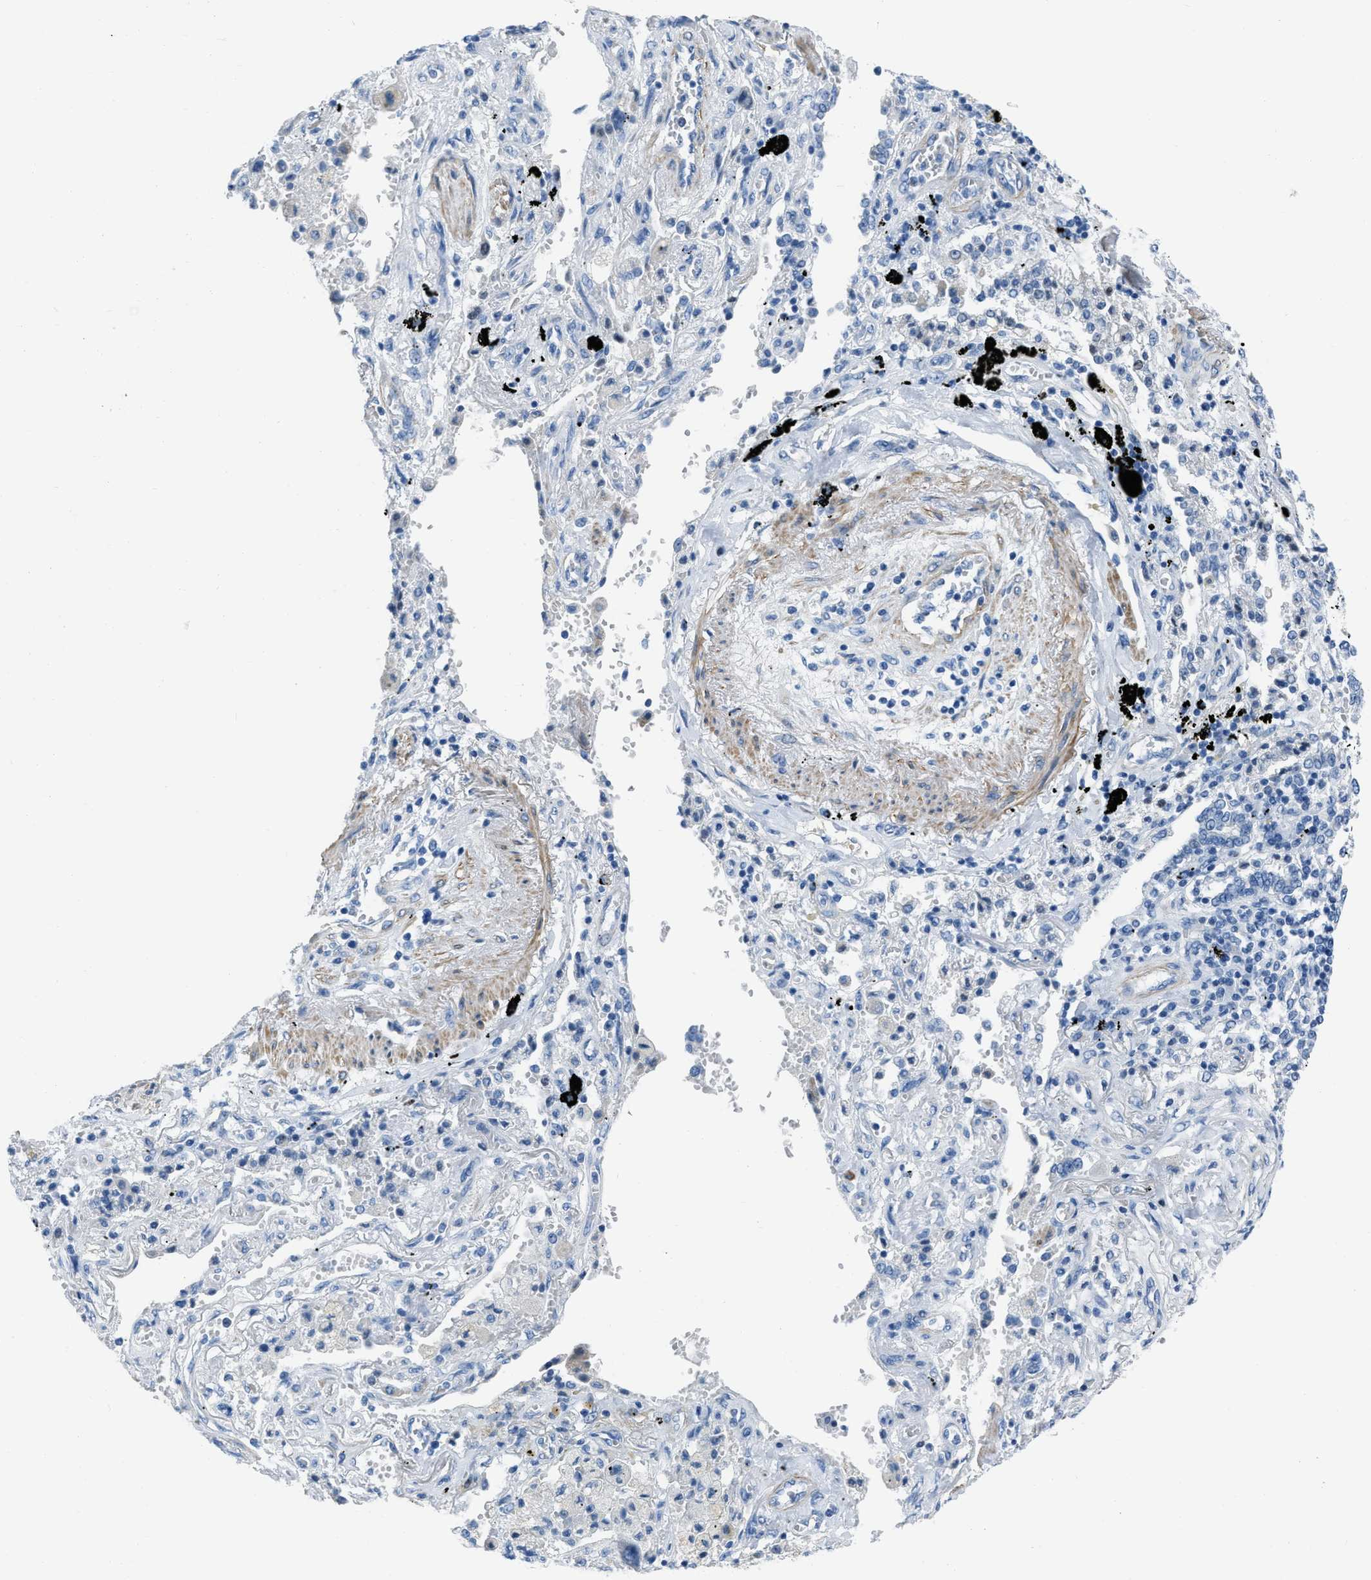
{"staining": {"intensity": "negative", "quantity": "none", "location": "none"}, "tissue": "lung cancer", "cell_type": "Tumor cells", "image_type": "cancer", "snomed": [{"axis": "morphology", "description": "Adenocarcinoma, NOS"}, {"axis": "topography", "description": "Lung"}], "caption": "Immunohistochemical staining of lung adenocarcinoma exhibits no significant staining in tumor cells.", "gene": "SPATC1L", "patient": {"sex": "female", "age": 65}}